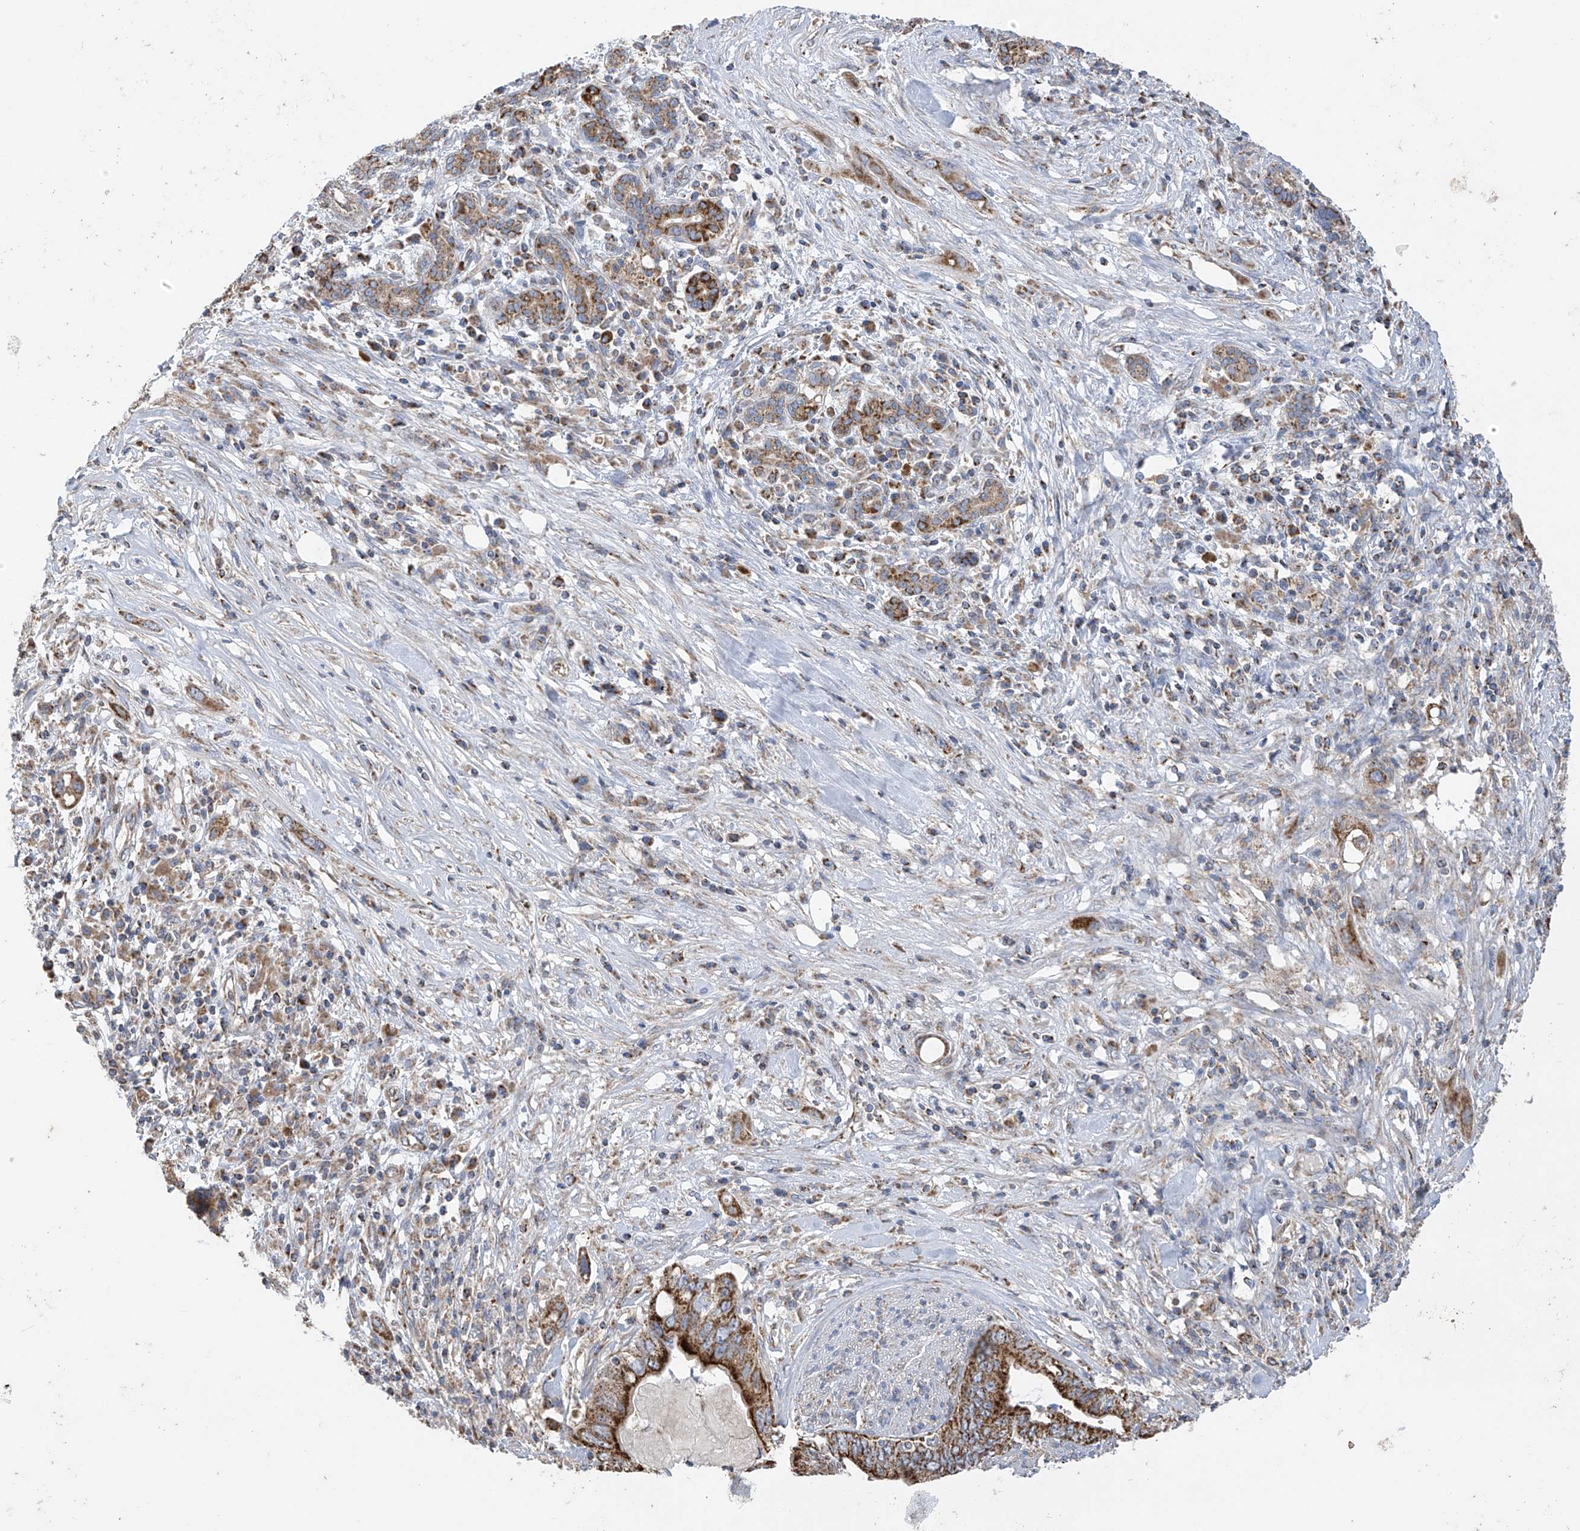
{"staining": {"intensity": "strong", "quantity": ">75%", "location": "cytoplasmic/membranous"}, "tissue": "pancreatic cancer", "cell_type": "Tumor cells", "image_type": "cancer", "snomed": [{"axis": "morphology", "description": "Adenocarcinoma, NOS"}, {"axis": "topography", "description": "Pancreas"}], "caption": "IHC staining of pancreatic cancer, which displays high levels of strong cytoplasmic/membranous expression in approximately >75% of tumor cells indicating strong cytoplasmic/membranous protein positivity. The staining was performed using DAB (brown) for protein detection and nuclei were counterstained in hematoxylin (blue).", "gene": "PNPT1", "patient": {"sex": "female", "age": 73}}